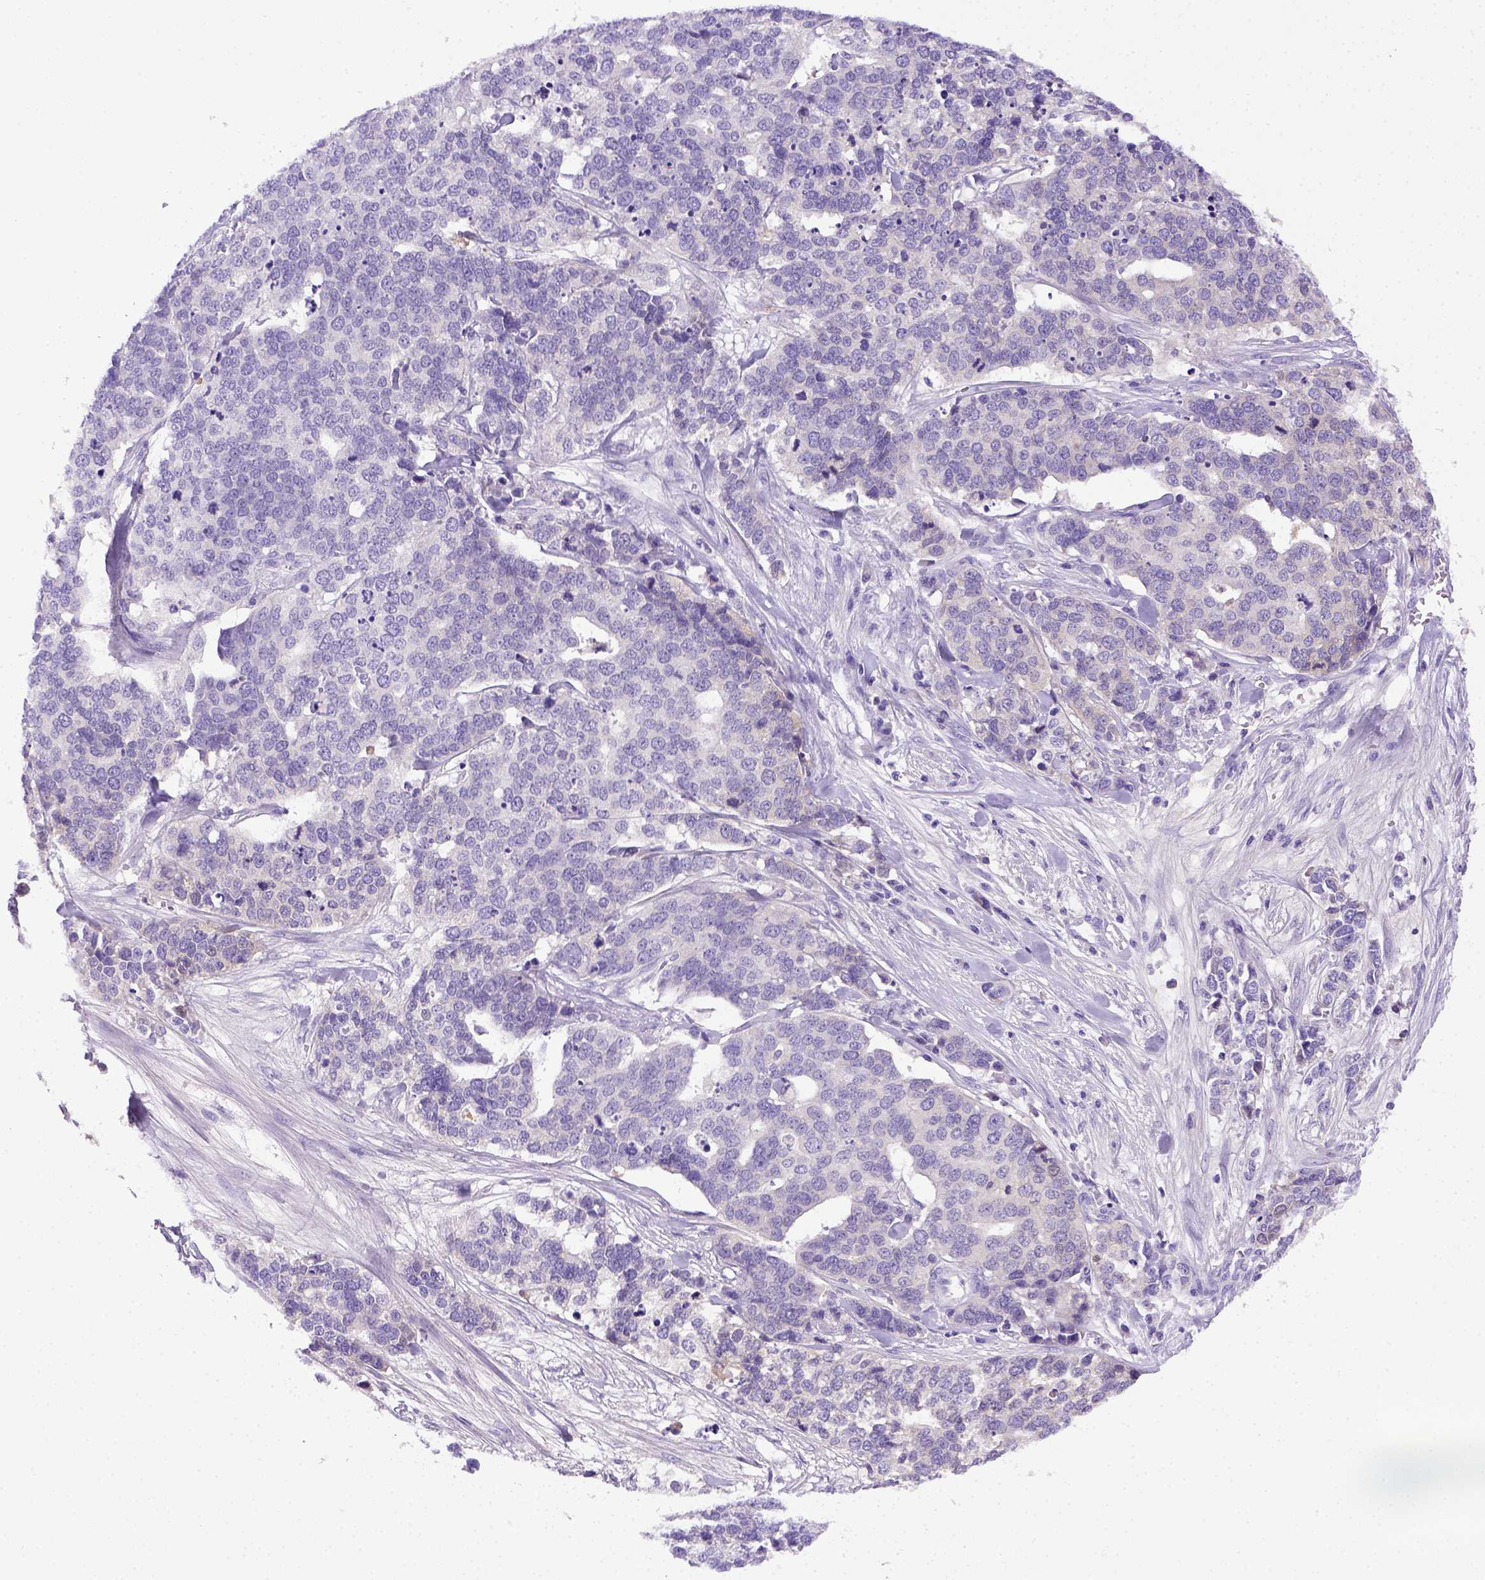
{"staining": {"intensity": "negative", "quantity": "none", "location": "none"}, "tissue": "ovarian cancer", "cell_type": "Tumor cells", "image_type": "cancer", "snomed": [{"axis": "morphology", "description": "Carcinoma, endometroid"}, {"axis": "topography", "description": "Ovary"}], "caption": "Immunohistochemistry photomicrograph of human endometroid carcinoma (ovarian) stained for a protein (brown), which displays no positivity in tumor cells. (Brightfield microscopy of DAB (3,3'-diaminobenzidine) immunohistochemistry at high magnification).", "gene": "ITIH4", "patient": {"sex": "female", "age": 65}}